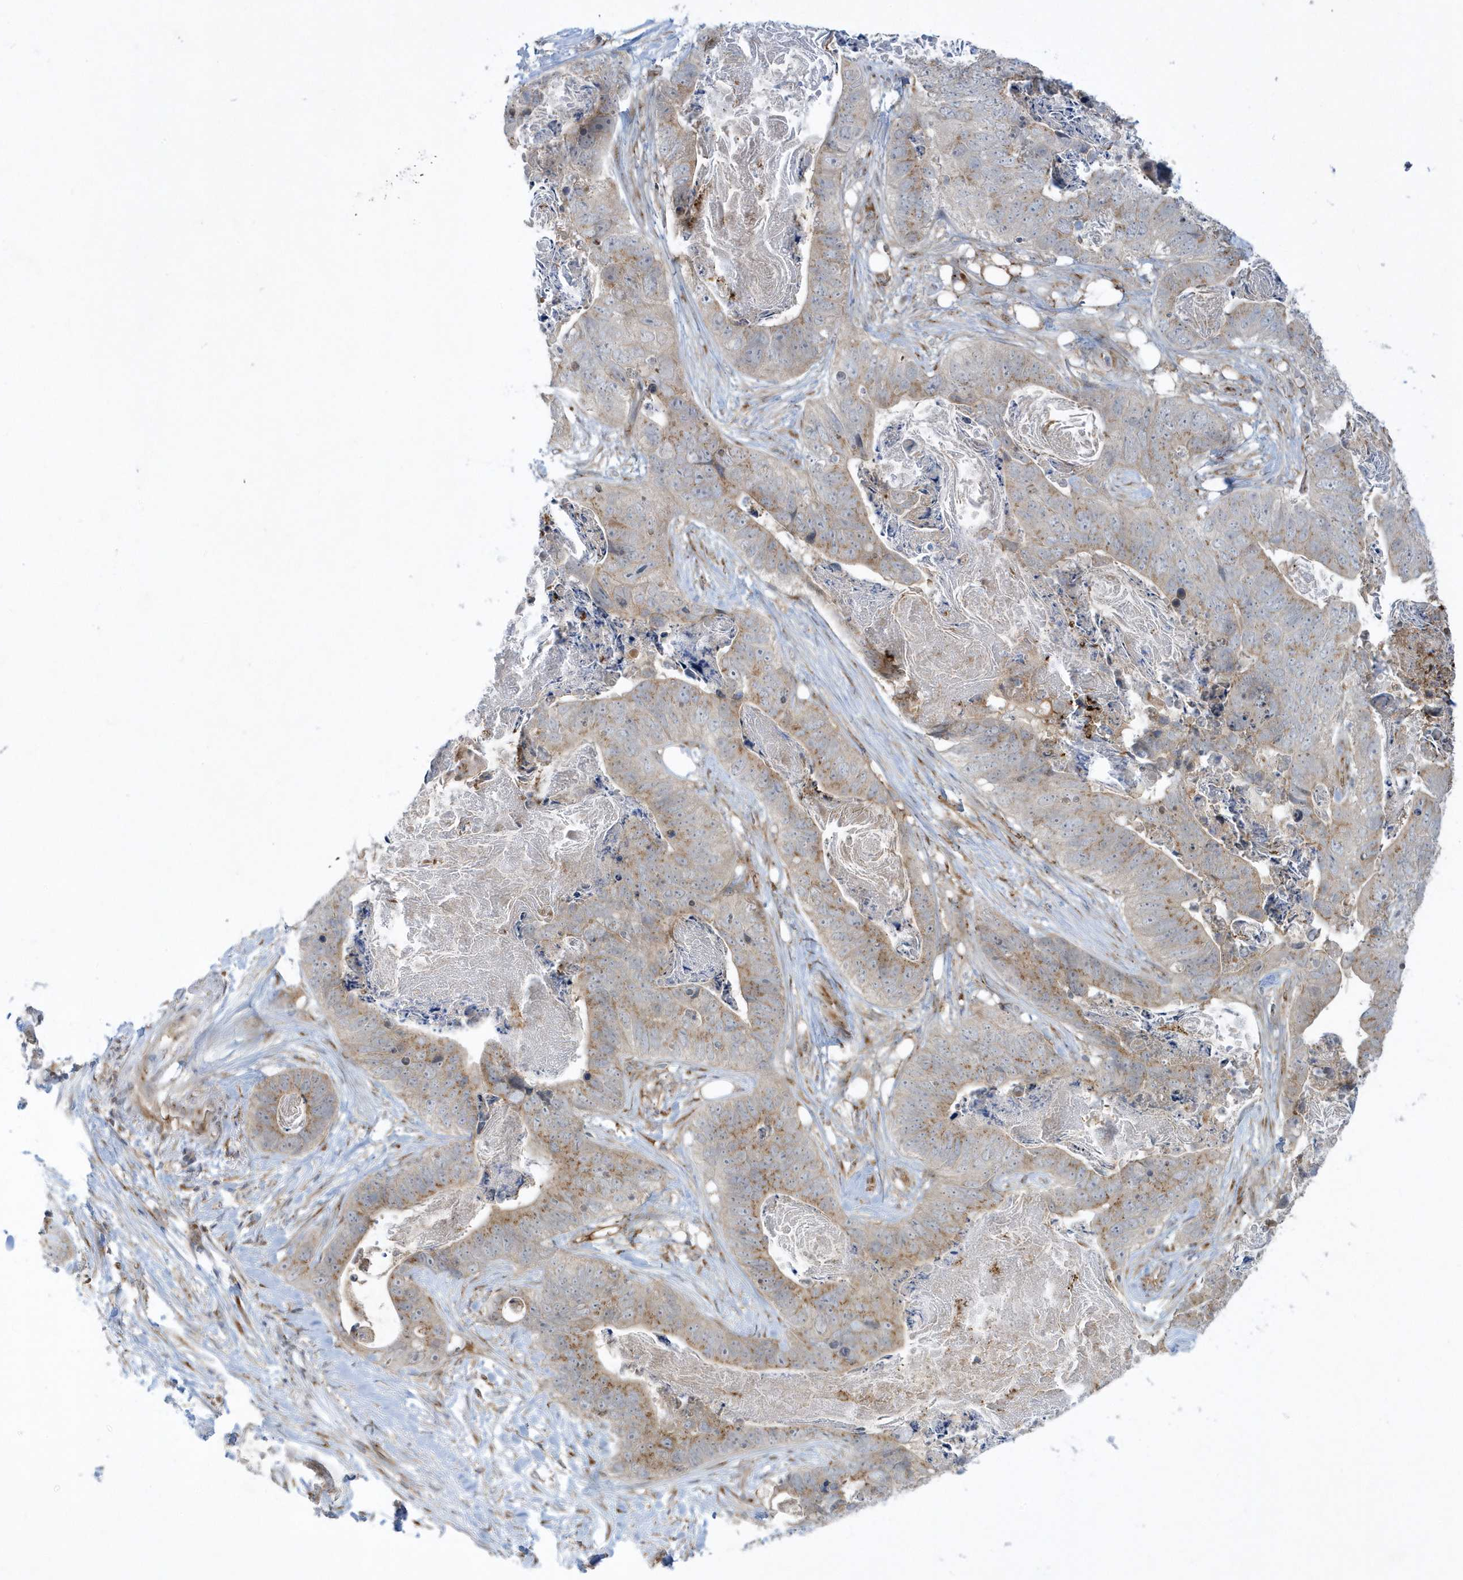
{"staining": {"intensity": "moderate", "quantity": ">75%", "location": "cytoplasmic/membranous"}, "tissue": "stomach cancer", "cell_type": "Tumor cells", "image_type": "cancer", "snomed": [{"axis": "morphology", "description": "Adenocarcinoma, NOS"}, {"axis": "topography", "description": "Stomach"}], "caption": "Stomach cancer stained with a brown dye shows moderate cytoplasmic/membranous positive positivity in approximately >75% of tumor cells.", "gene": "RPP40", "patient": {"sex": "female", "age": 89}}